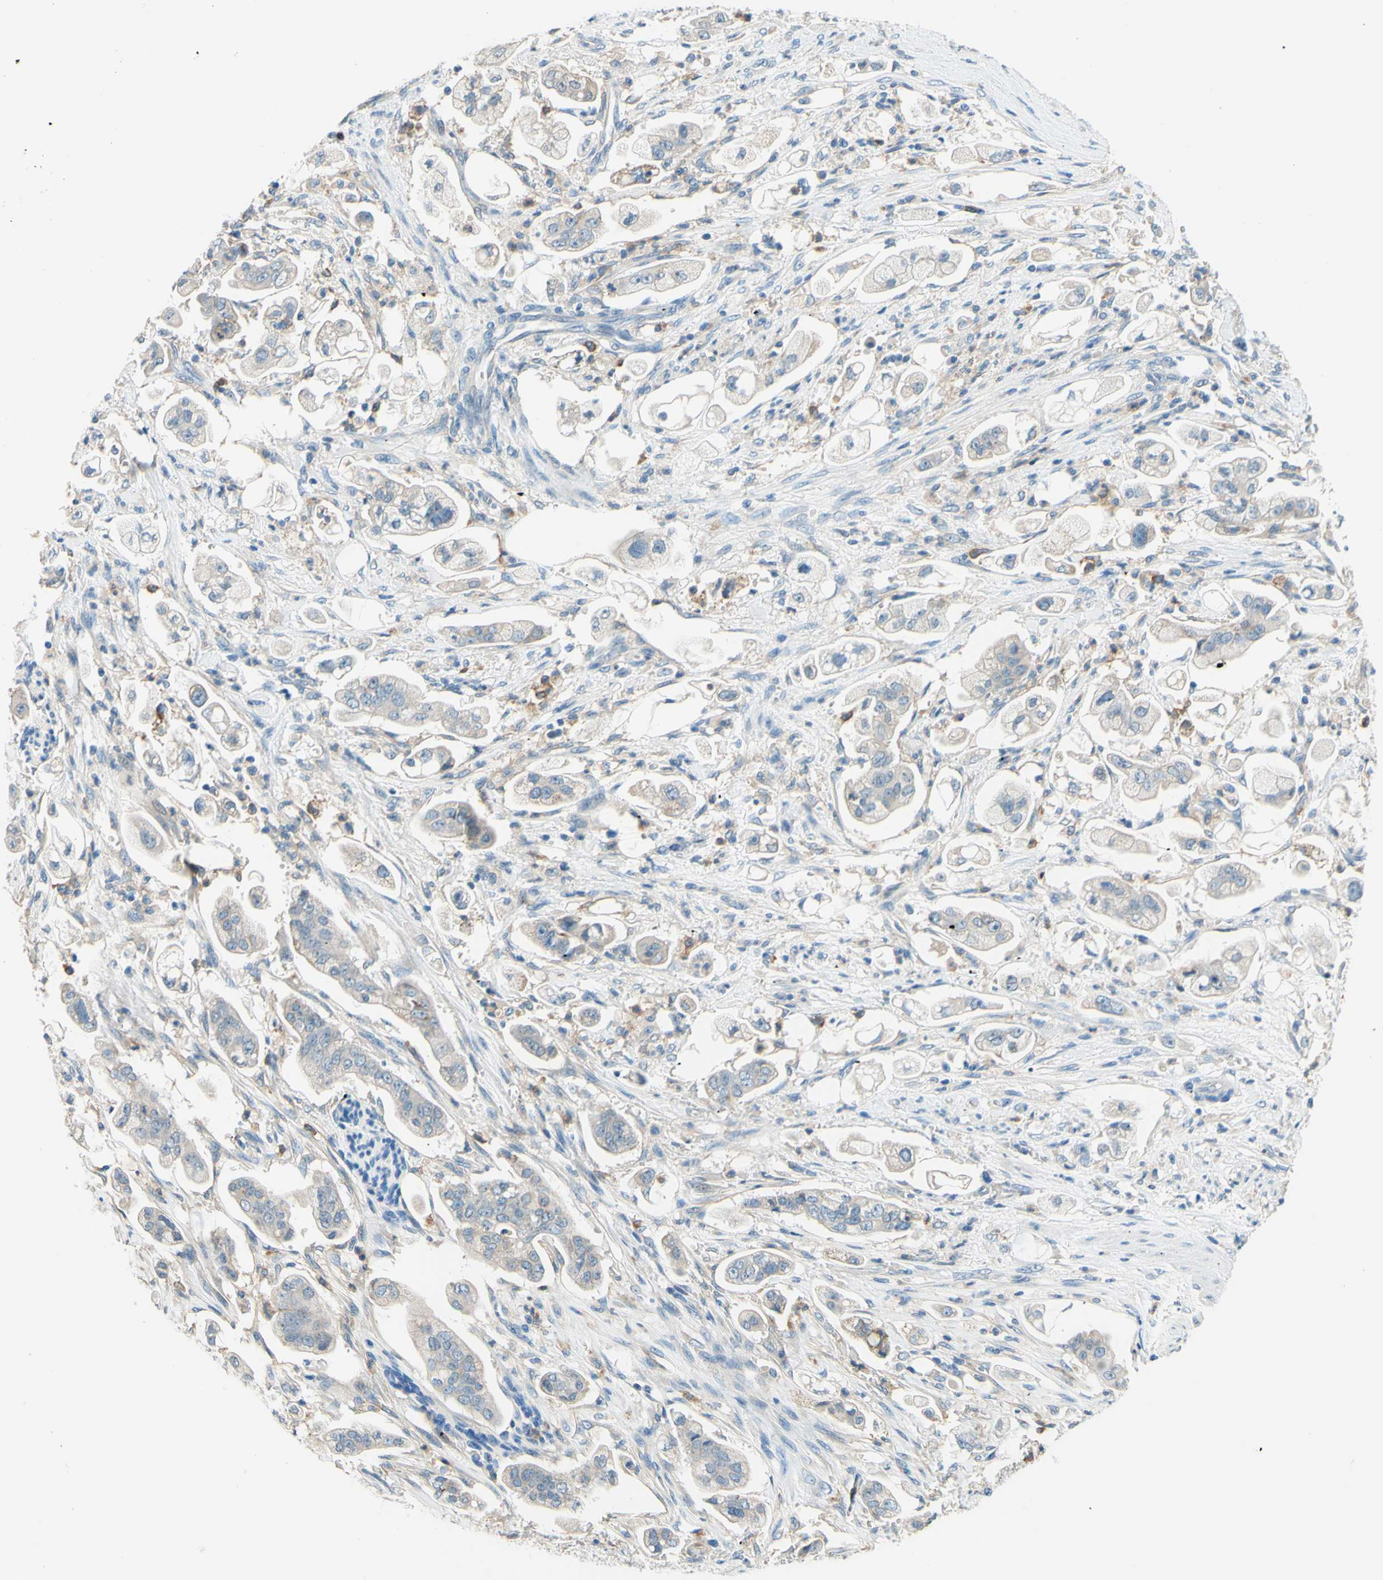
{"staining": {"intensity": "weak", "quantity": "<25%", "location": "cytoplasmic/membranous"}, "tissue": "stomach cancer", "cell_type": "Tumor cells", "image_type": "cancer", "snomed": [{"axis": "morphology", "description": "Adenocarcinoma, NOS"}, {"axis": "topography", "description": "Stomach"}], "caption": "Immunohistochemical staining of human adenocarcinoma (stomach) displays no significant positivity in tumor cells.", "gene": "SIGLEC9", "patient": {"sex": "male", "age": 62}}